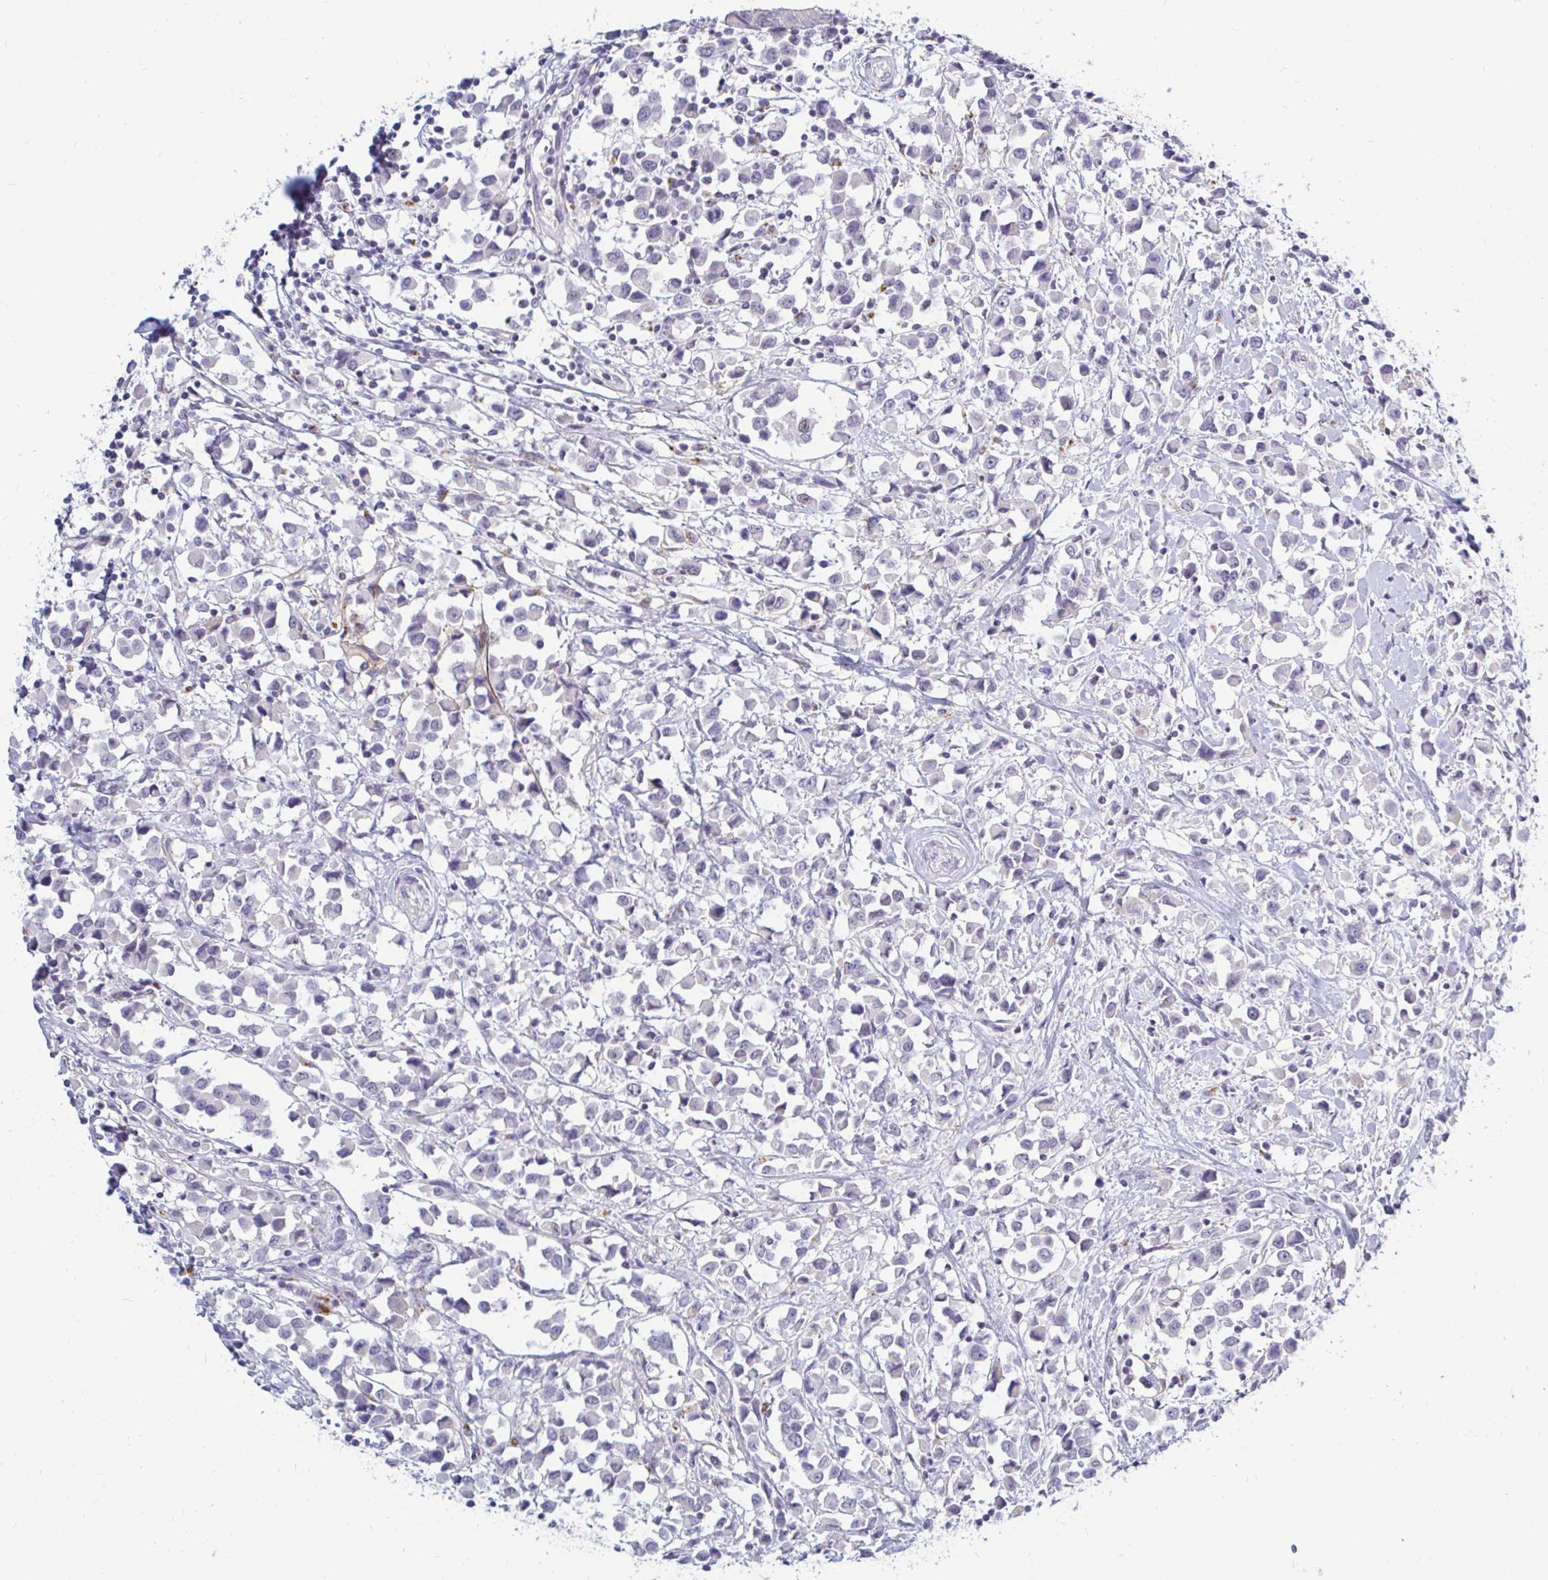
{"staining": {"intensity": "negative", "quantity": "none", "location": "none"}, "tissue": "breast cancer", "cell_type": "Tumor cells", "image_type": "cancer", "snomed": [{"axis": "morphology", "description": "Duct carcinoma"}, {"axis": "topography", "description": "Breast"}], "caption": "Immunohistochemistry of breast cancer (intraductal carcinoma) exhibits no positivity in tumor cells.", "gene": "OR51D1", "patient": {"sex": "female", "age": 61}}